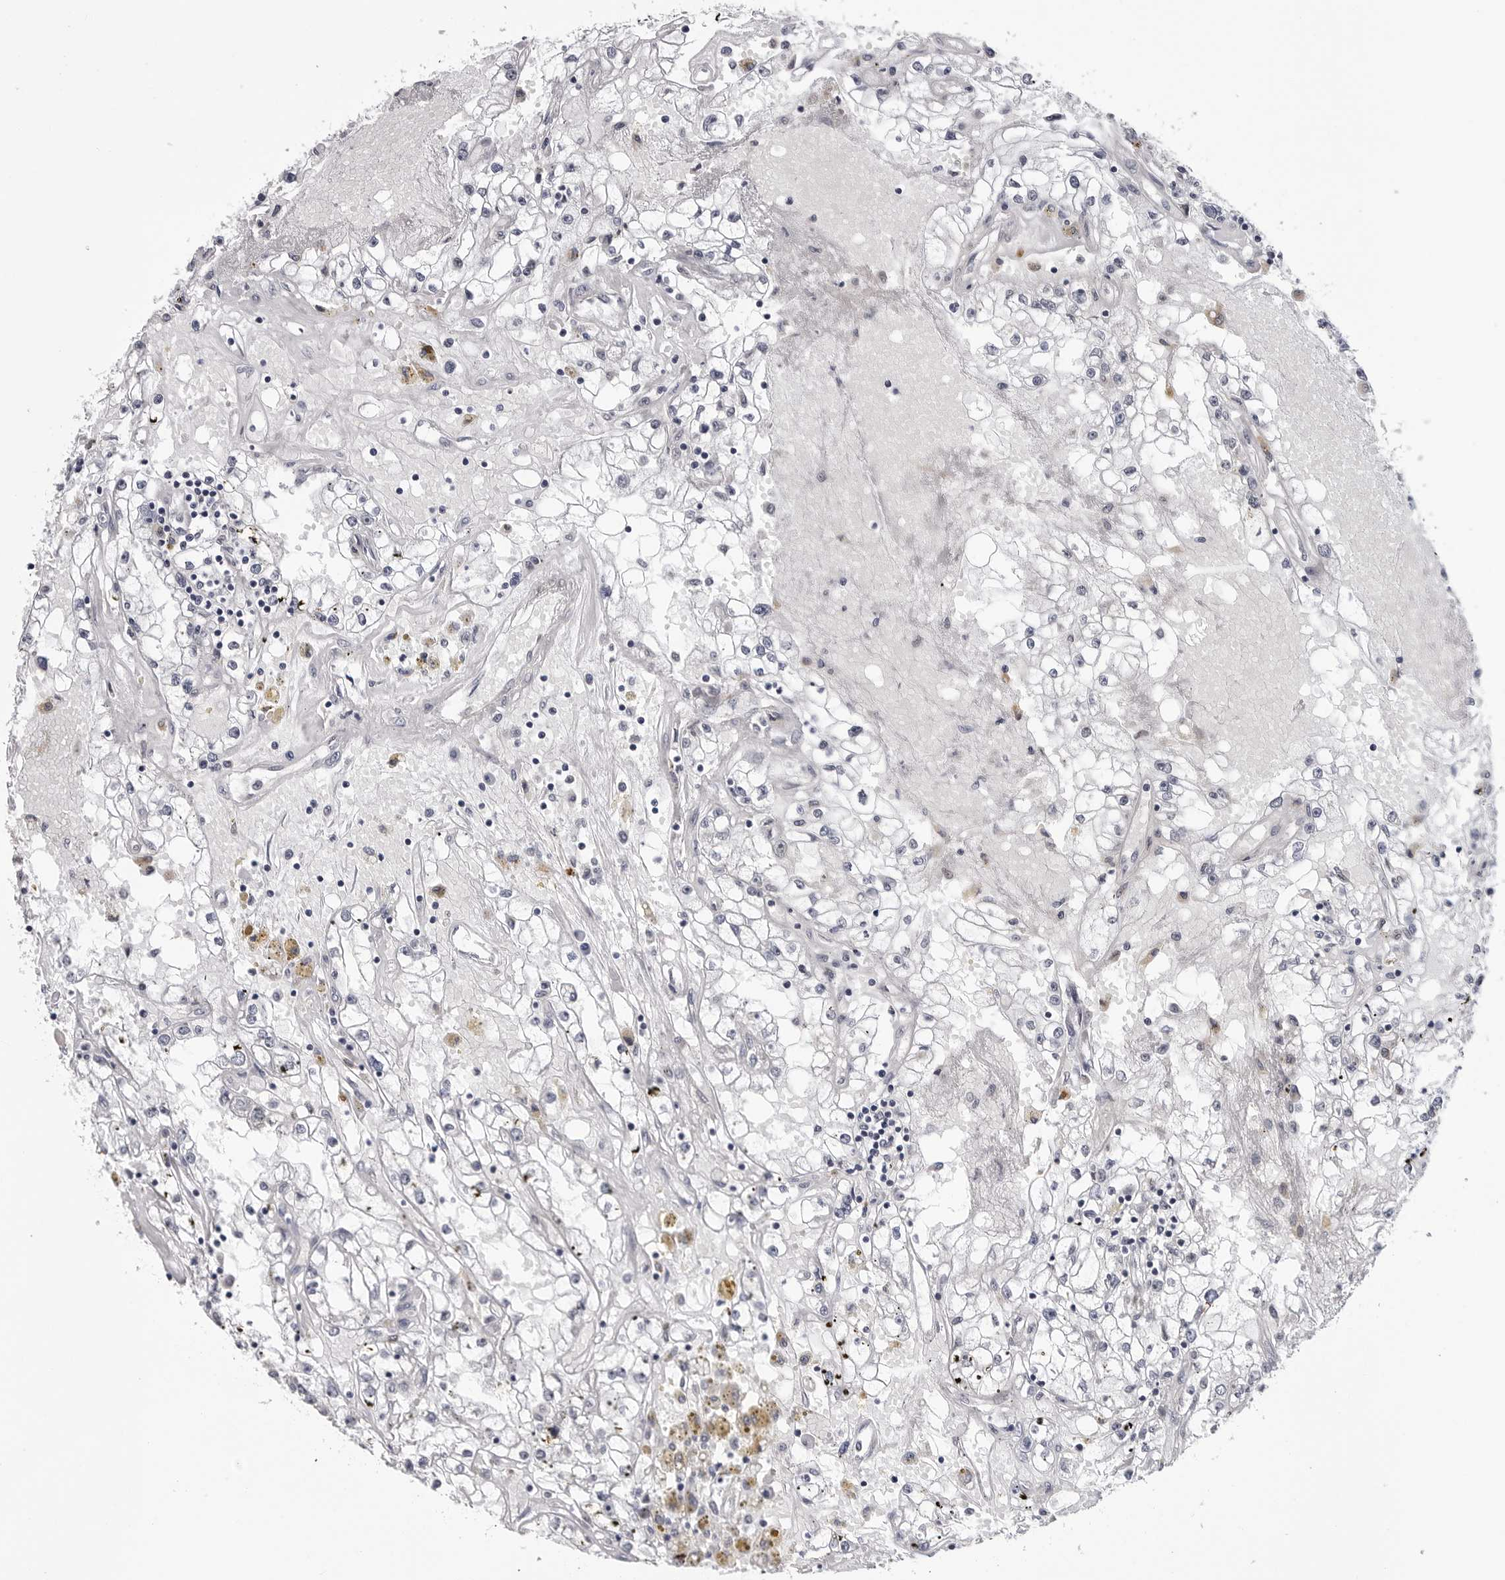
{"staining": {"intensity": "negative", "quantity": "none", "location": "none"}, "tissue": "renal cancer", "cell_type": "Tumor cells", "image_type": "cancer", "snomed": [{"axis": "morphology", "description": "Adenocarcinoma, NOS"}, {"axis": "topography", "description": "Kidney"}], "caption": "There is no significant staining in tumor cells of adenocarcinoma (renal).", "gene": "KIAA1614", "patient": {"sex": "male", "age": 56}}